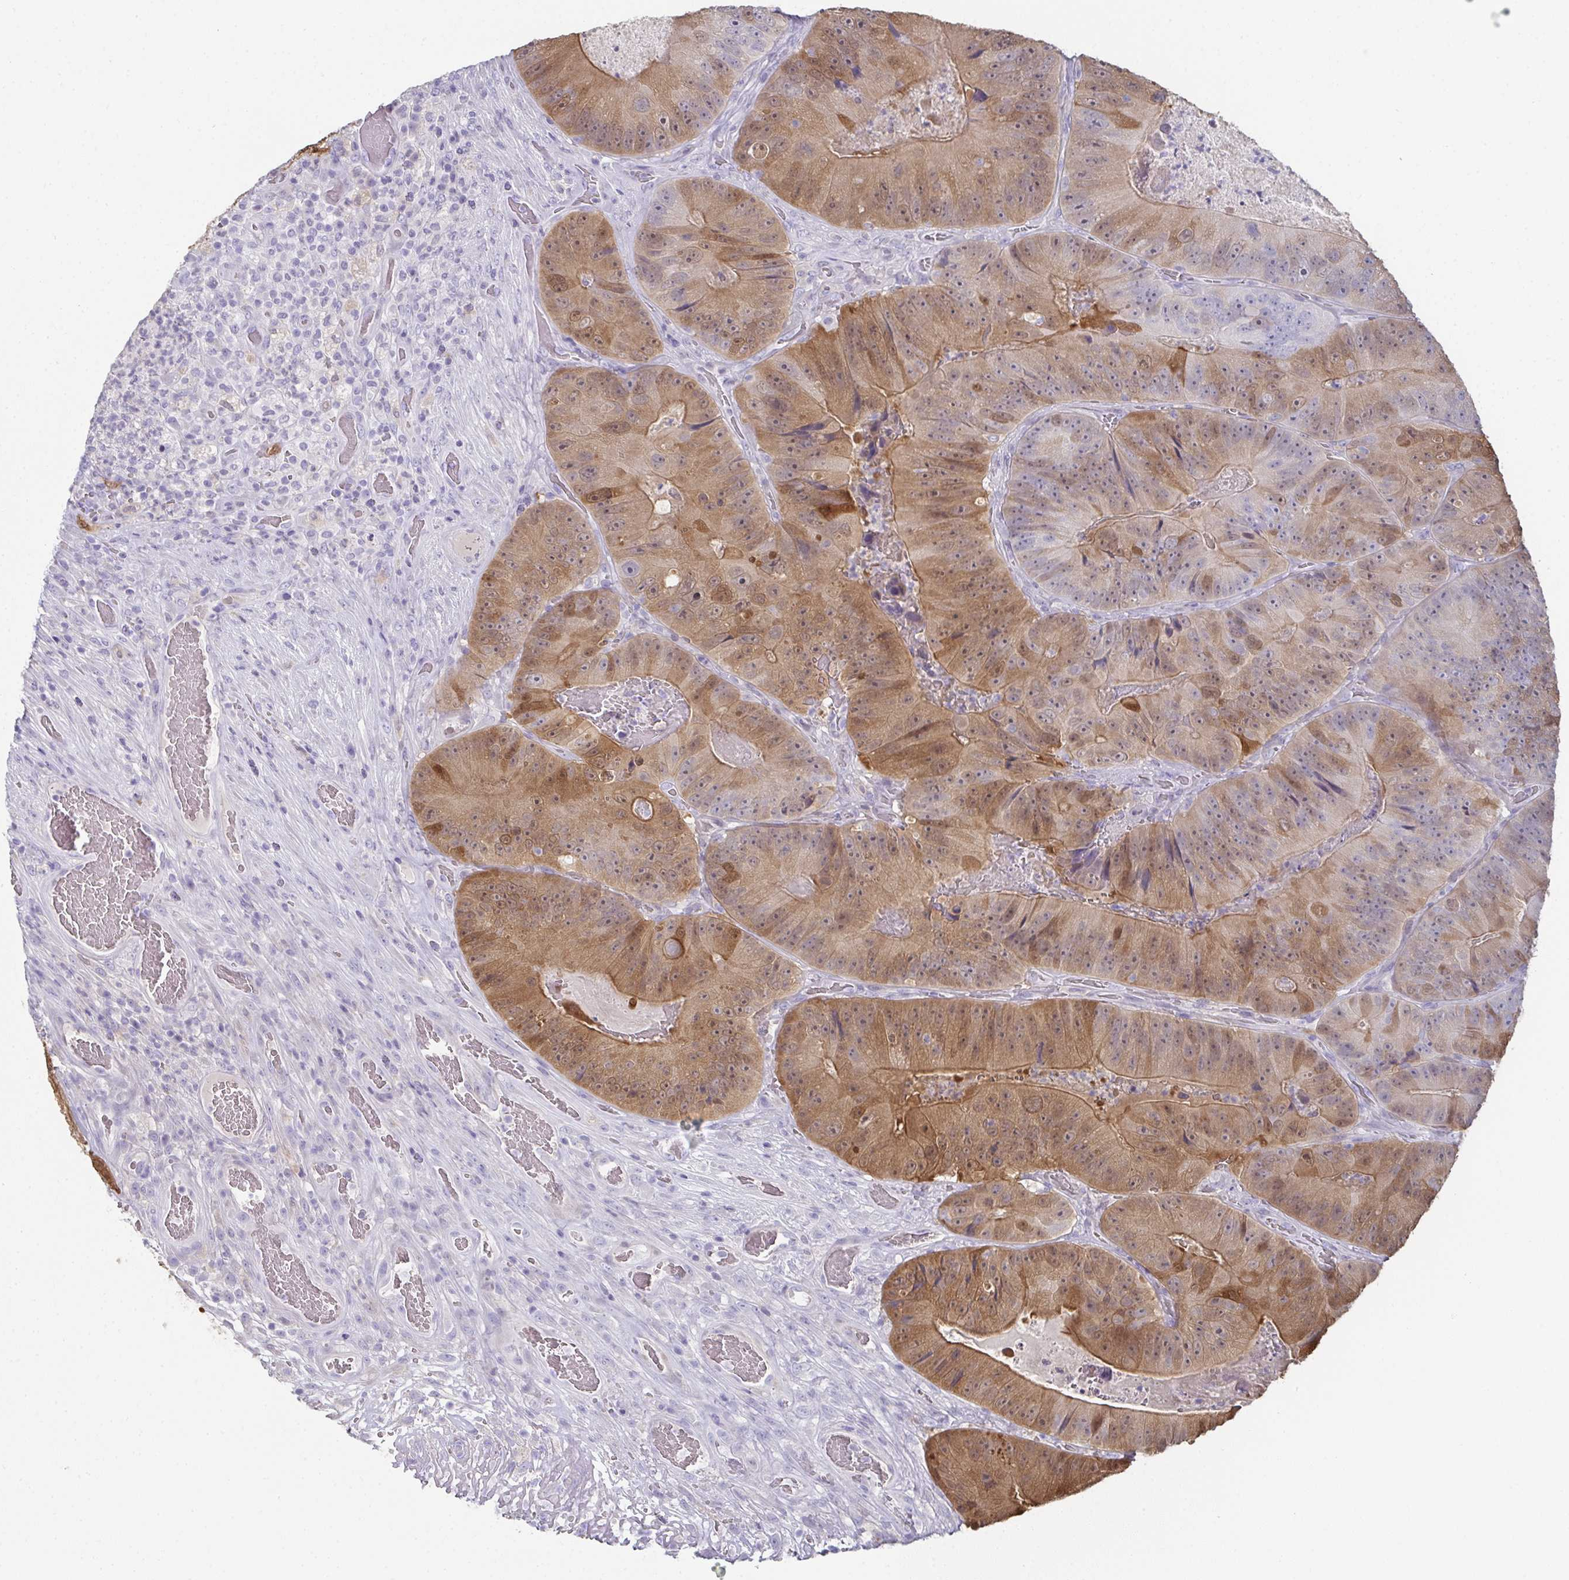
{"staining": {"intensity": "moderate", "quantity": "25%-75%", "location": "cytoplasmic/membranous"}, "tissue": "colorectal cancer", "cell_type": "Tumor cells", "image_type": "cancer", "snomed": [{"axis": "morphology", "description": "Adenocarcinoma, NOS"}, {"axis": "topography", "description": "Colon"}], "caption": "Protein staining of colorectal cancer tissue exhibits moderate cytoplasmic/membranous expression in about 25%-75% of tumor cells. Using DAB (brown) and hematoxylin (blue) stains, captured at high magnification using brightfield microscopy.", "gene": "RBP1", "patient": {"sex": "female", "age": 86}}